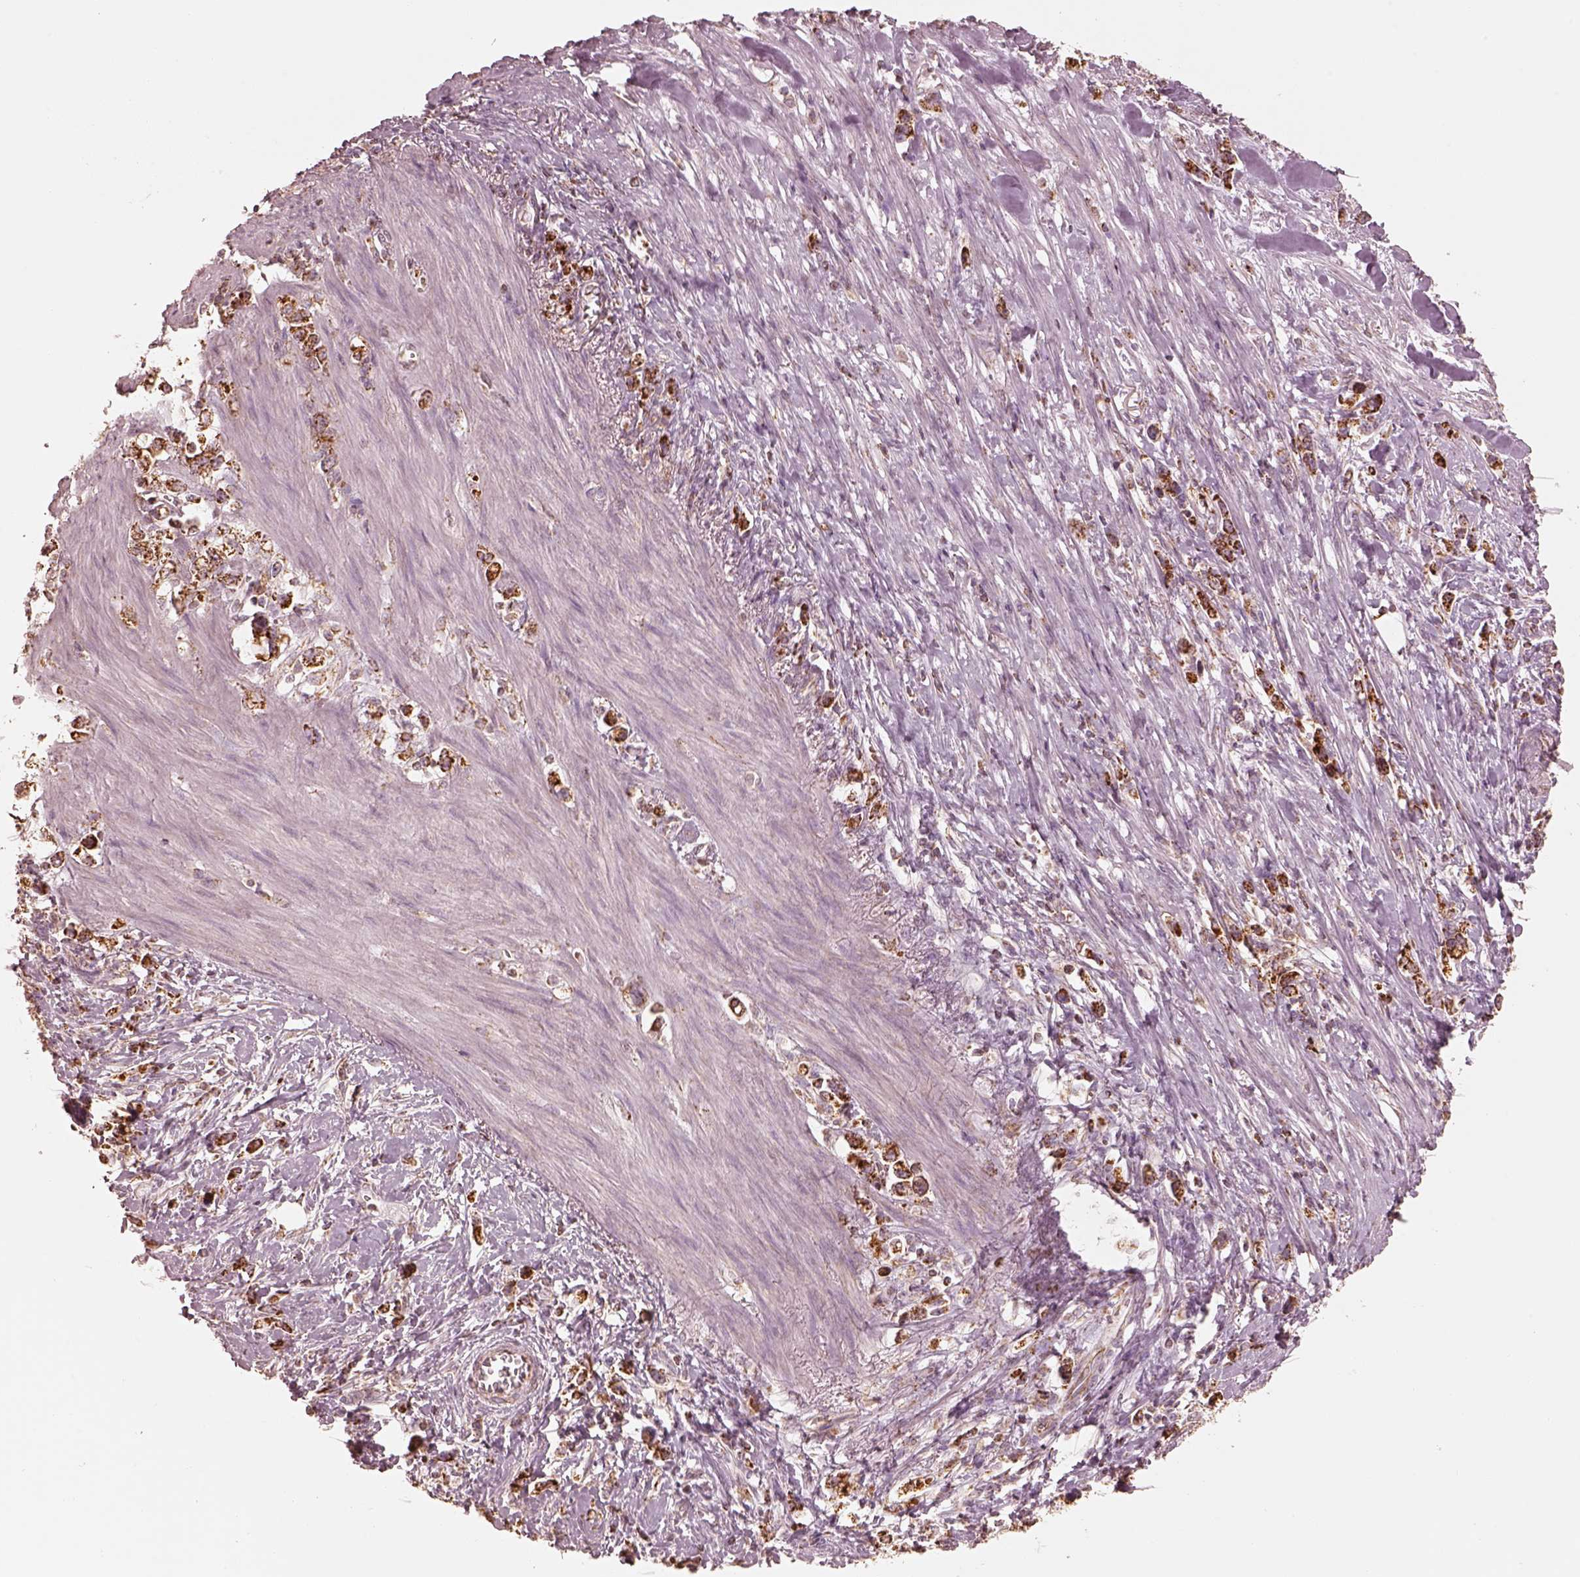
{"staining": {"intensity": "strong", "quantity": ">75%", "location": "cytoplasmic/membranous"}, "tissue": "stomach cancer", "cell_type": "Tumor cells", "image_type": "cancer", "snomed": [{"axis": "morphology", "description": "Adenocarcinoma, NOS"}, {"axis": "topography", "description": "Stomach"}], "caption": "High-magnification brightfield microscopy of stomach adenocarcinoma stained with DAB (3,3'-diaminobenzidine) (brown) and counterstained with hematoxylin (blue). tumor cells exhibit strong cytoplasmic/membranous positivity is appreciated in approximately>75% of cells.", "gene": "ENTPD6", "patient": {"sex": "male", "age": 63}}